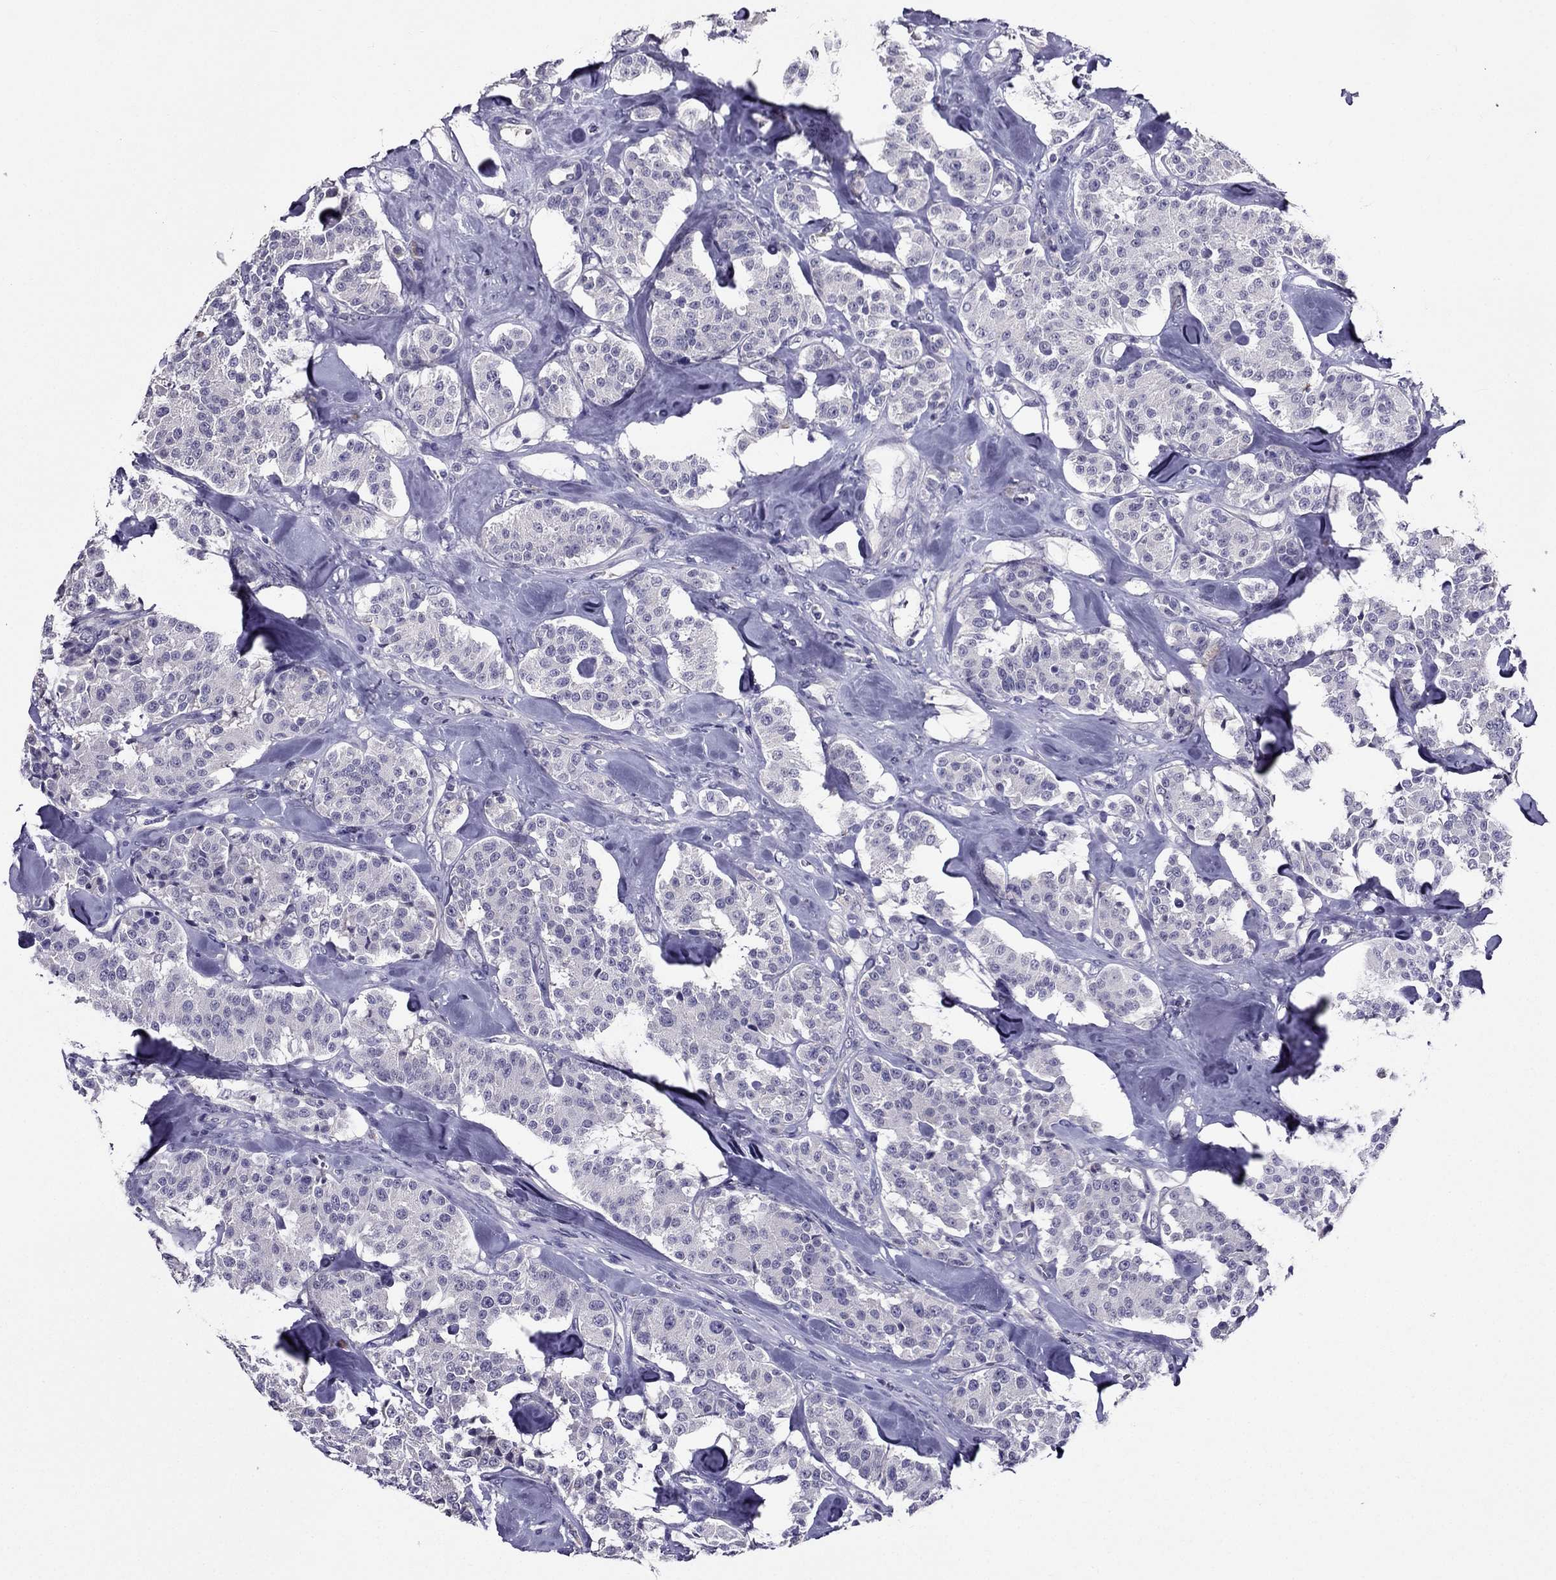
{"staining": {"intensity": "negative", "quantity": "none", "location": "none"}, "tissue": "carcinoid", "cell_type": "Tumor cells", "image_type": "cancer", "snomed": [{"axis": "morphology", "description": "Carcinoid, malignant, NOS"}, {"axis": "topography", "description": "Pancreas"}], "caption": "A micrograph of human malignant carcinoid is negative for staining in tumor cells.", "gene": "DUSP15", "patient": {"sex": "male", "age": 41}}